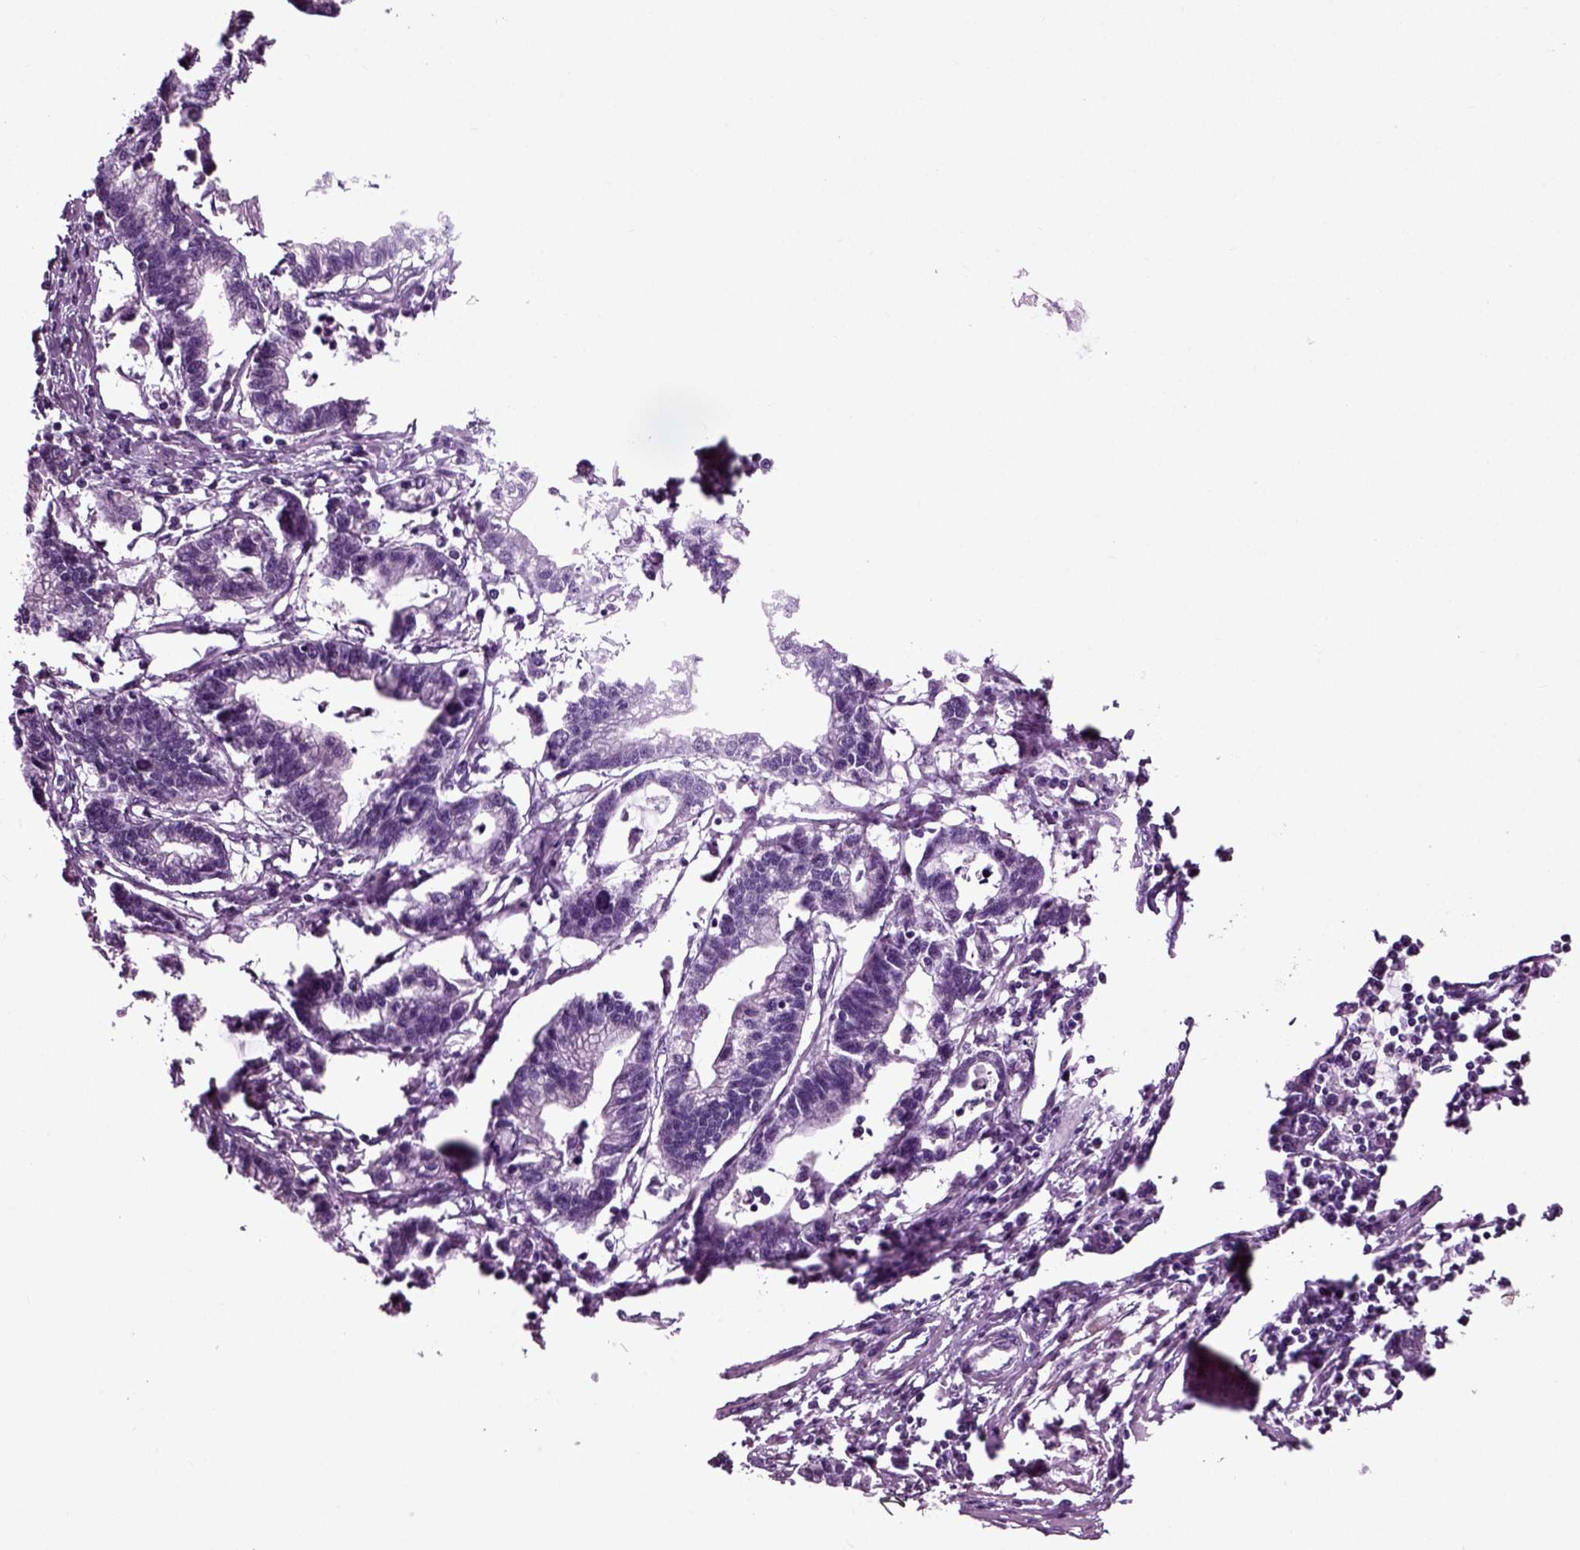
{"staining": {"intensity": "negative", "quantity": "none", "location": "none"}, "tissue": "stomach cancer", "cell_type": "Tumor cells", "image_type": "cancer", "snomed": [{"axis": "morphology", "description": "Adenocarcinoma, NOS"}, {"axis": "topography", "description": "Stomach"}], "caption": "This is an IHC image of human stomach cancer. There is no staining in tumor cells.", "gene": "SPATA17", "patient": {"sex": "male", "age": 83}}